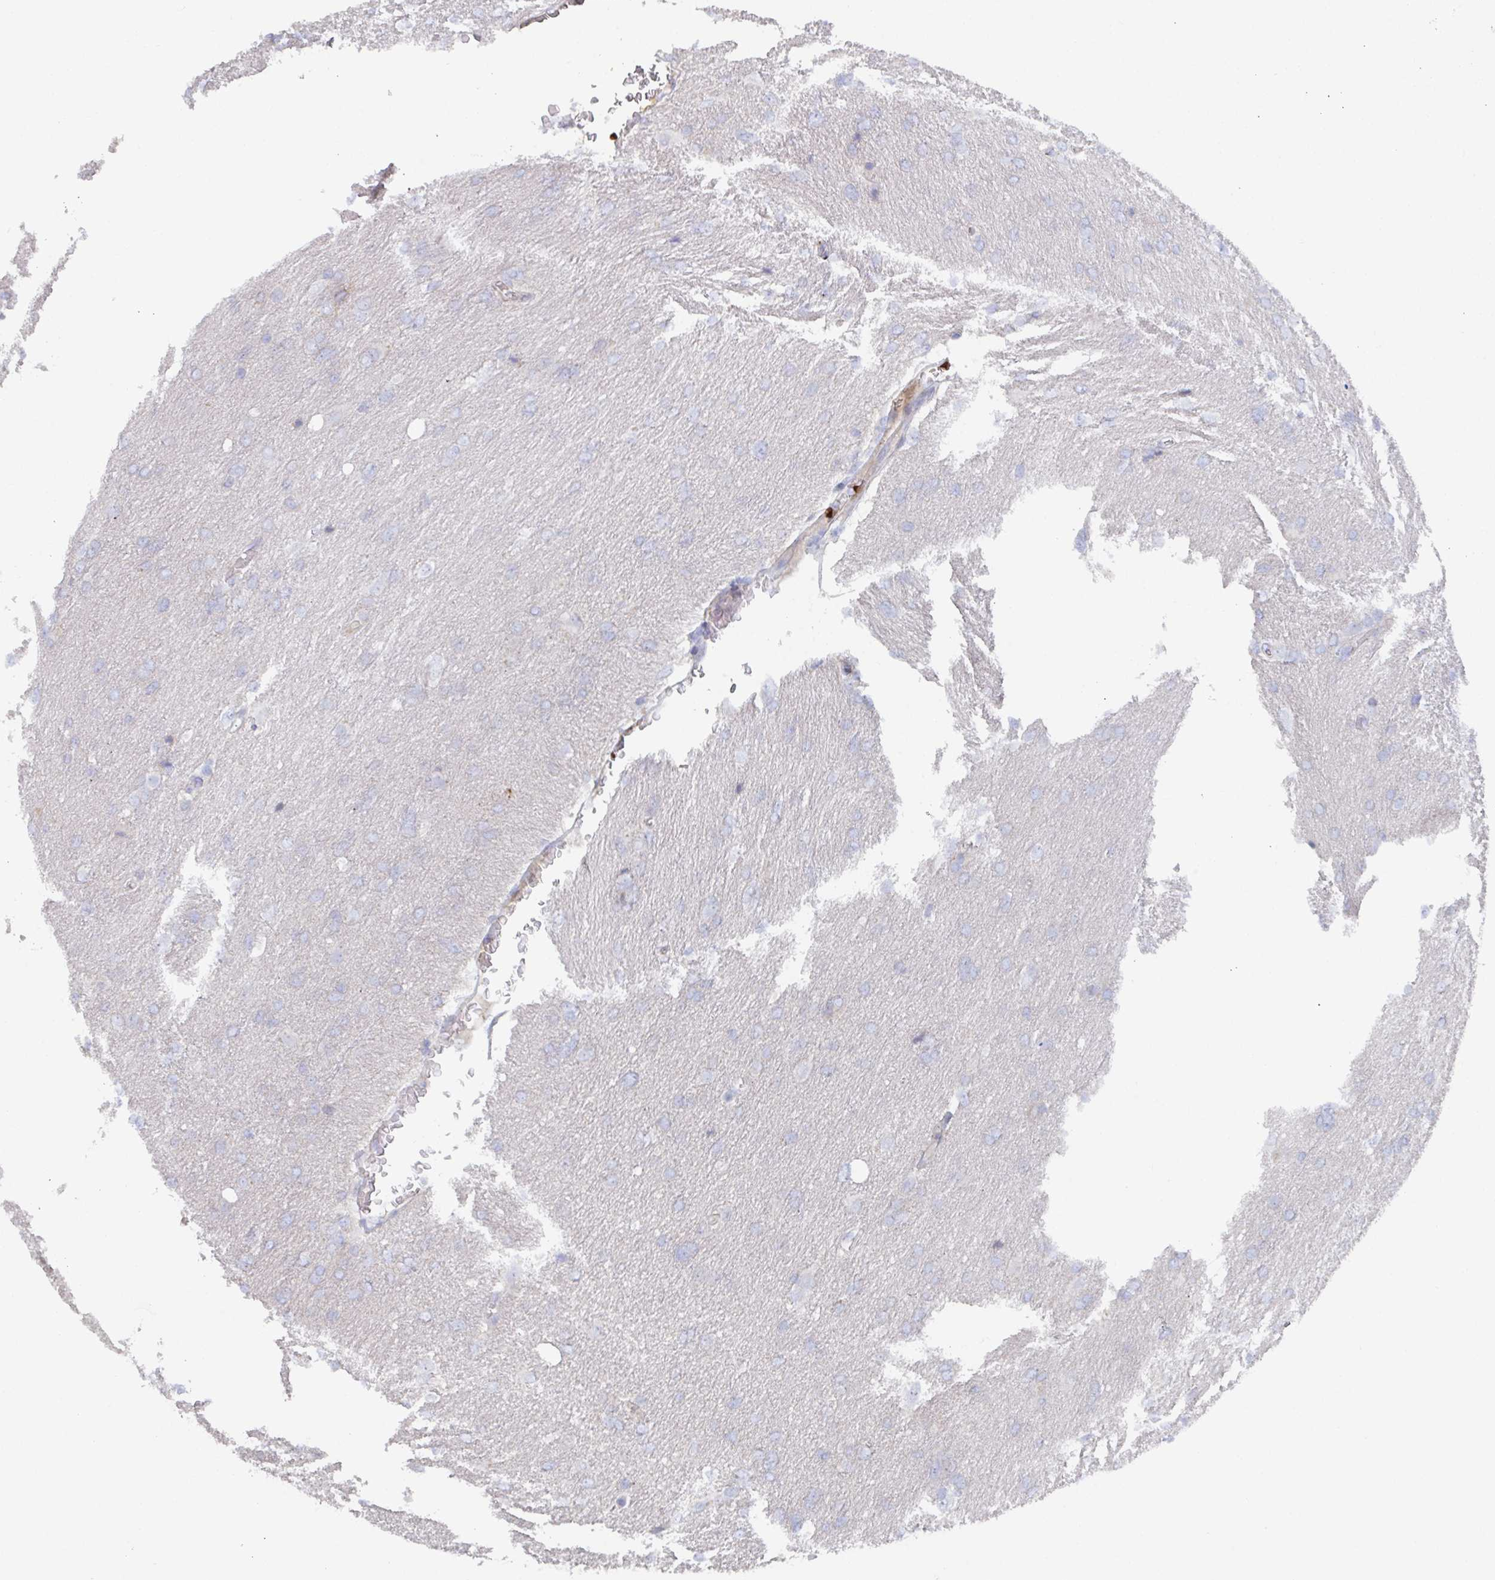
{"staining": {"intensity": "negative", "quantity": "none", "location": "none"}, "tissue": "glioma", "cell_type": "Tumor cells", "image_type": "cancer", "snomed": [{"axis": "morphology", "description": "Glioma, malignant, High grade"}, {"axis": "topography", "description": "Brain"}], "caption": "IHC photomicrograph of malignant high-grade glioma stained for a protein (brown), which reveals no expression in tumor cells. (DAB (3,3'-diaminobenzidine) IHC, high magnification).", "gene": "KCNK5", "patient": {"sex": "male", "age": 53}}